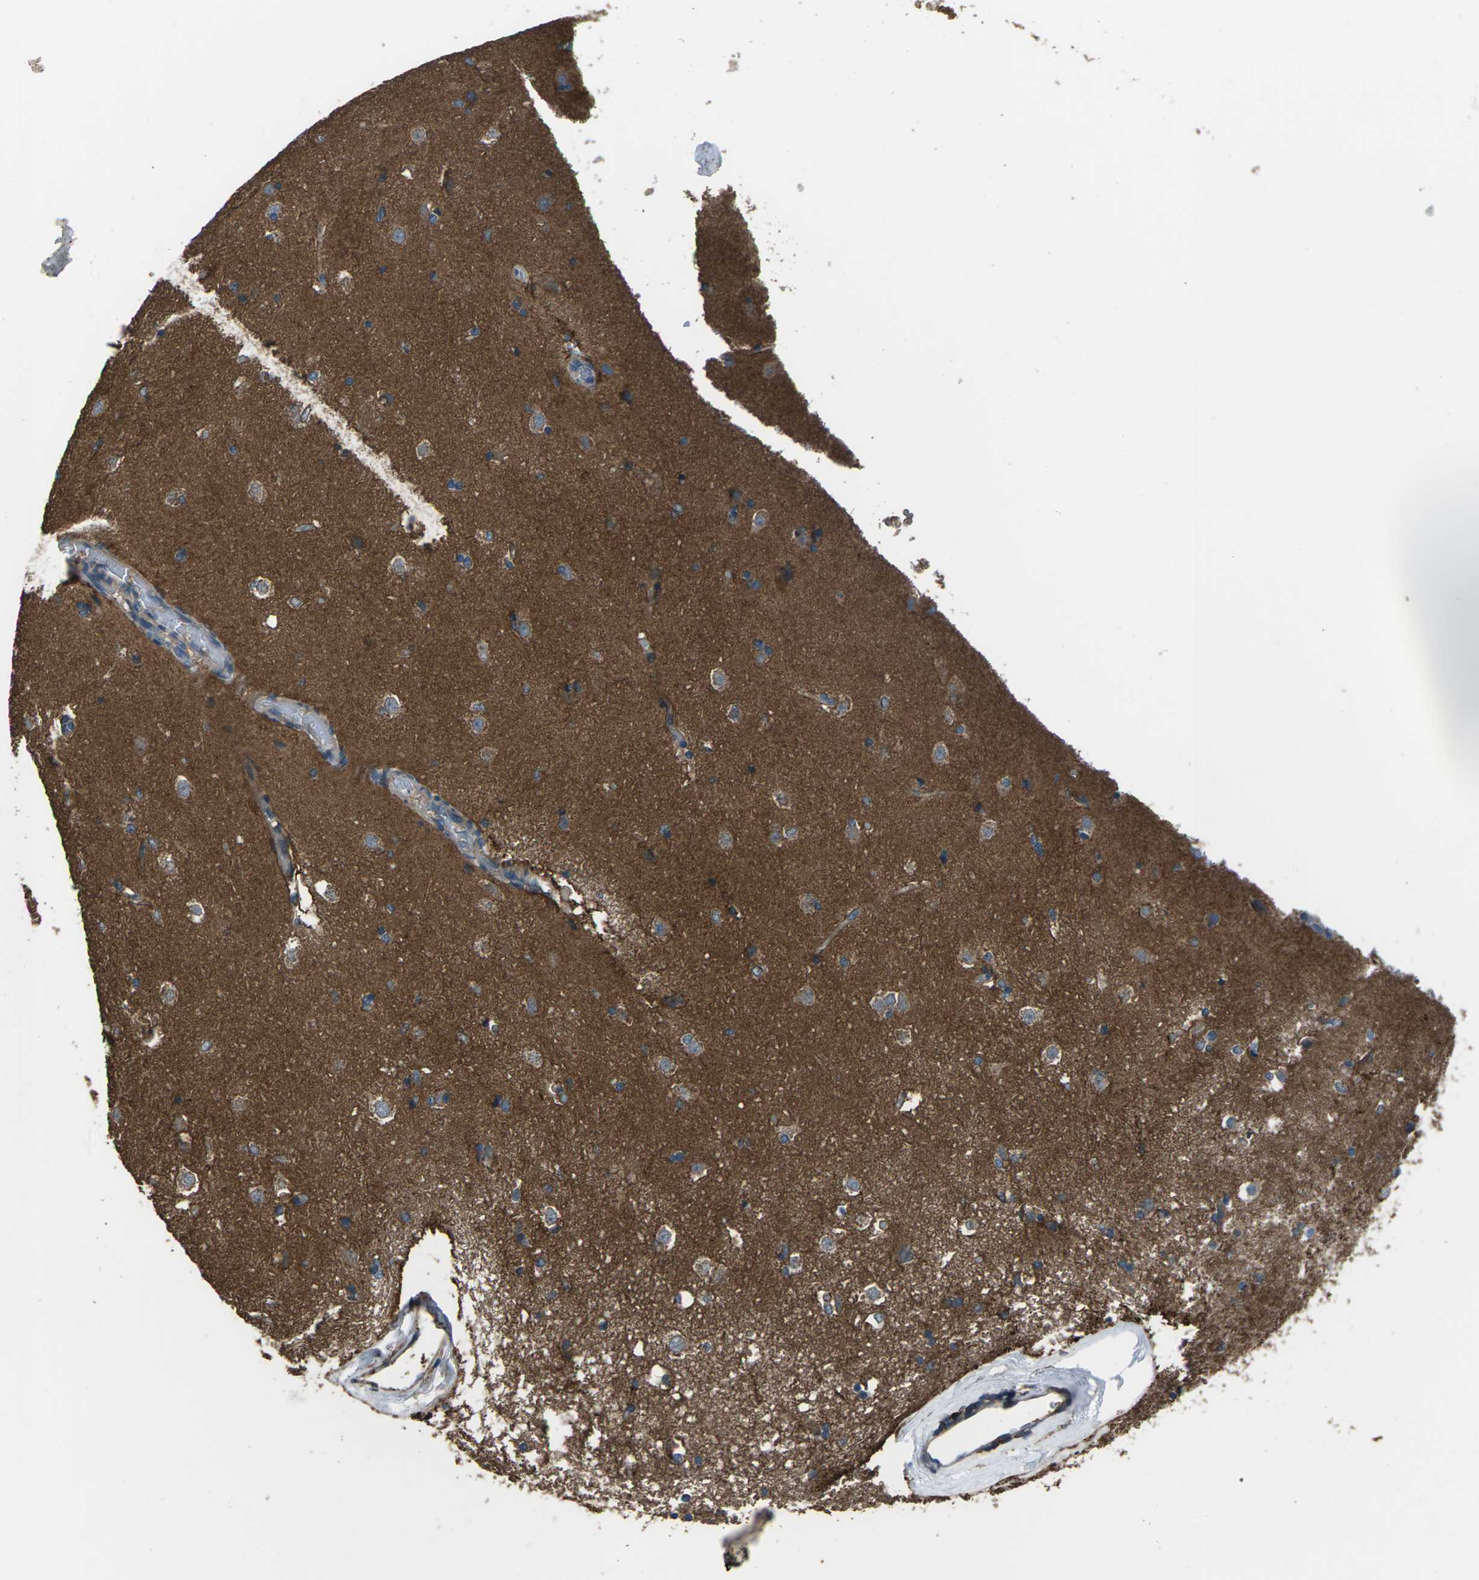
{"staining": {"intensity": "moderate", "quantity": "<25%", "location": "cytoplasmic/membranous"}, "tissue": "caudate", "cell_type": "Glial cells", "image_type": "normal", "snomed": [{"axis": "morphology", "description": "Normal tissue, NOS"}, {"axis": "topography", "description": "Lateral ventricle wall"}], "caption": "Immunohistochemistry (DAB) staining of unremarkable caudate reveals moderate cytoplasmic/membranous protein expression in approximately <25% of glial cells.", "gene": "CMTM4", "patient": {"sex": "female", "age": 19}}